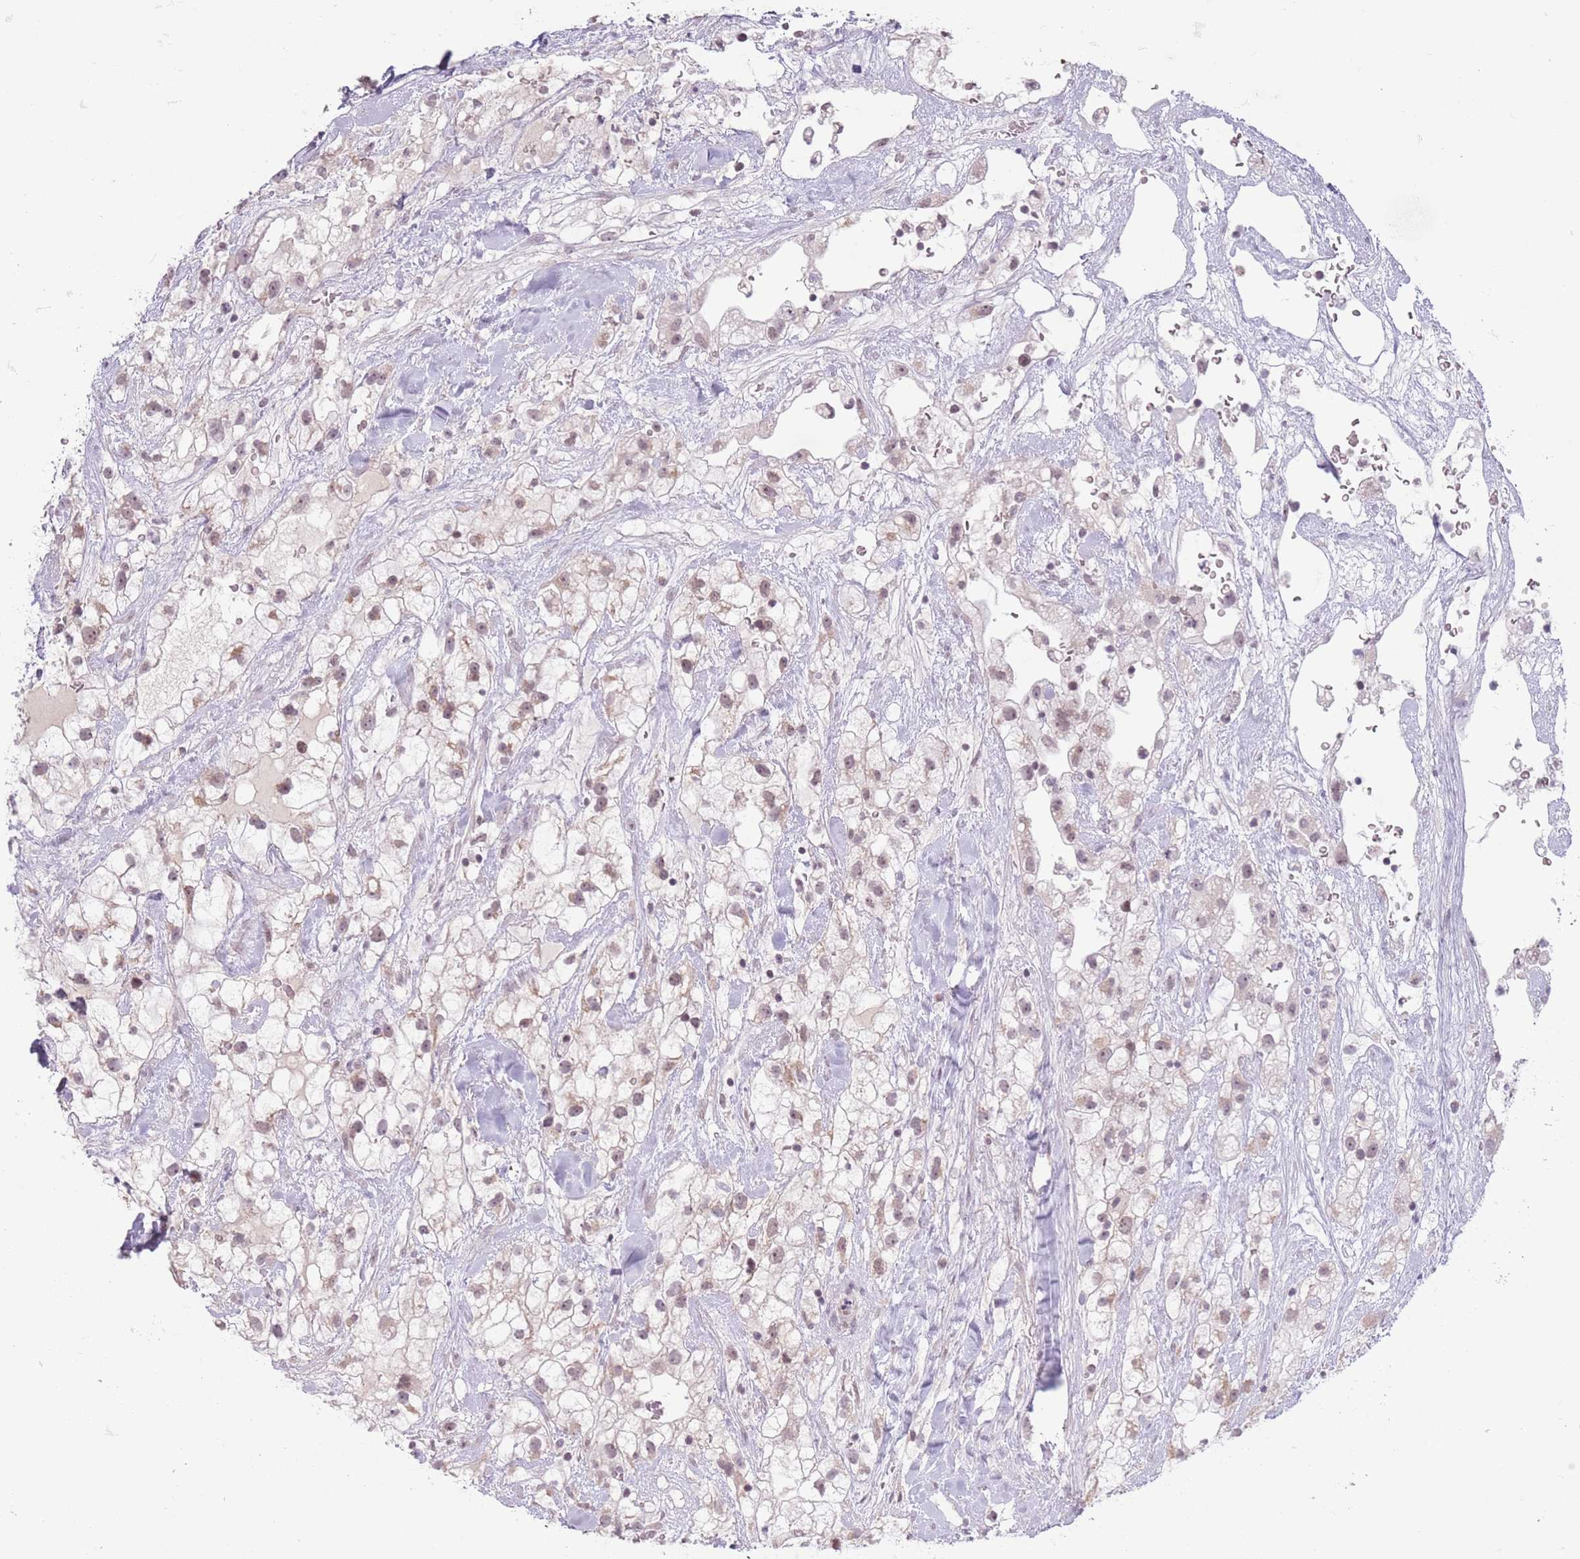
{"staining": {"intensity": "weak", "quantity": "25%-75%", "location": "nuclear"}, "tissue": "renal cancer", "cell_type": "Tumor cells", "image_type": "cancer", "snomed": [{"axis": "morphology", "description": "Adenocarcinoma, NOS"}, {"axis": "topography", "description": "Kidney"}], "caption": "Weak nuclear expression for a protein is present in about 25%-75% of tumor cells of renal adenocarcinoma using immunohistochemistry (IHC).", "gene": "MRPL34", "patient": {"sex": "male", "age": 59}}